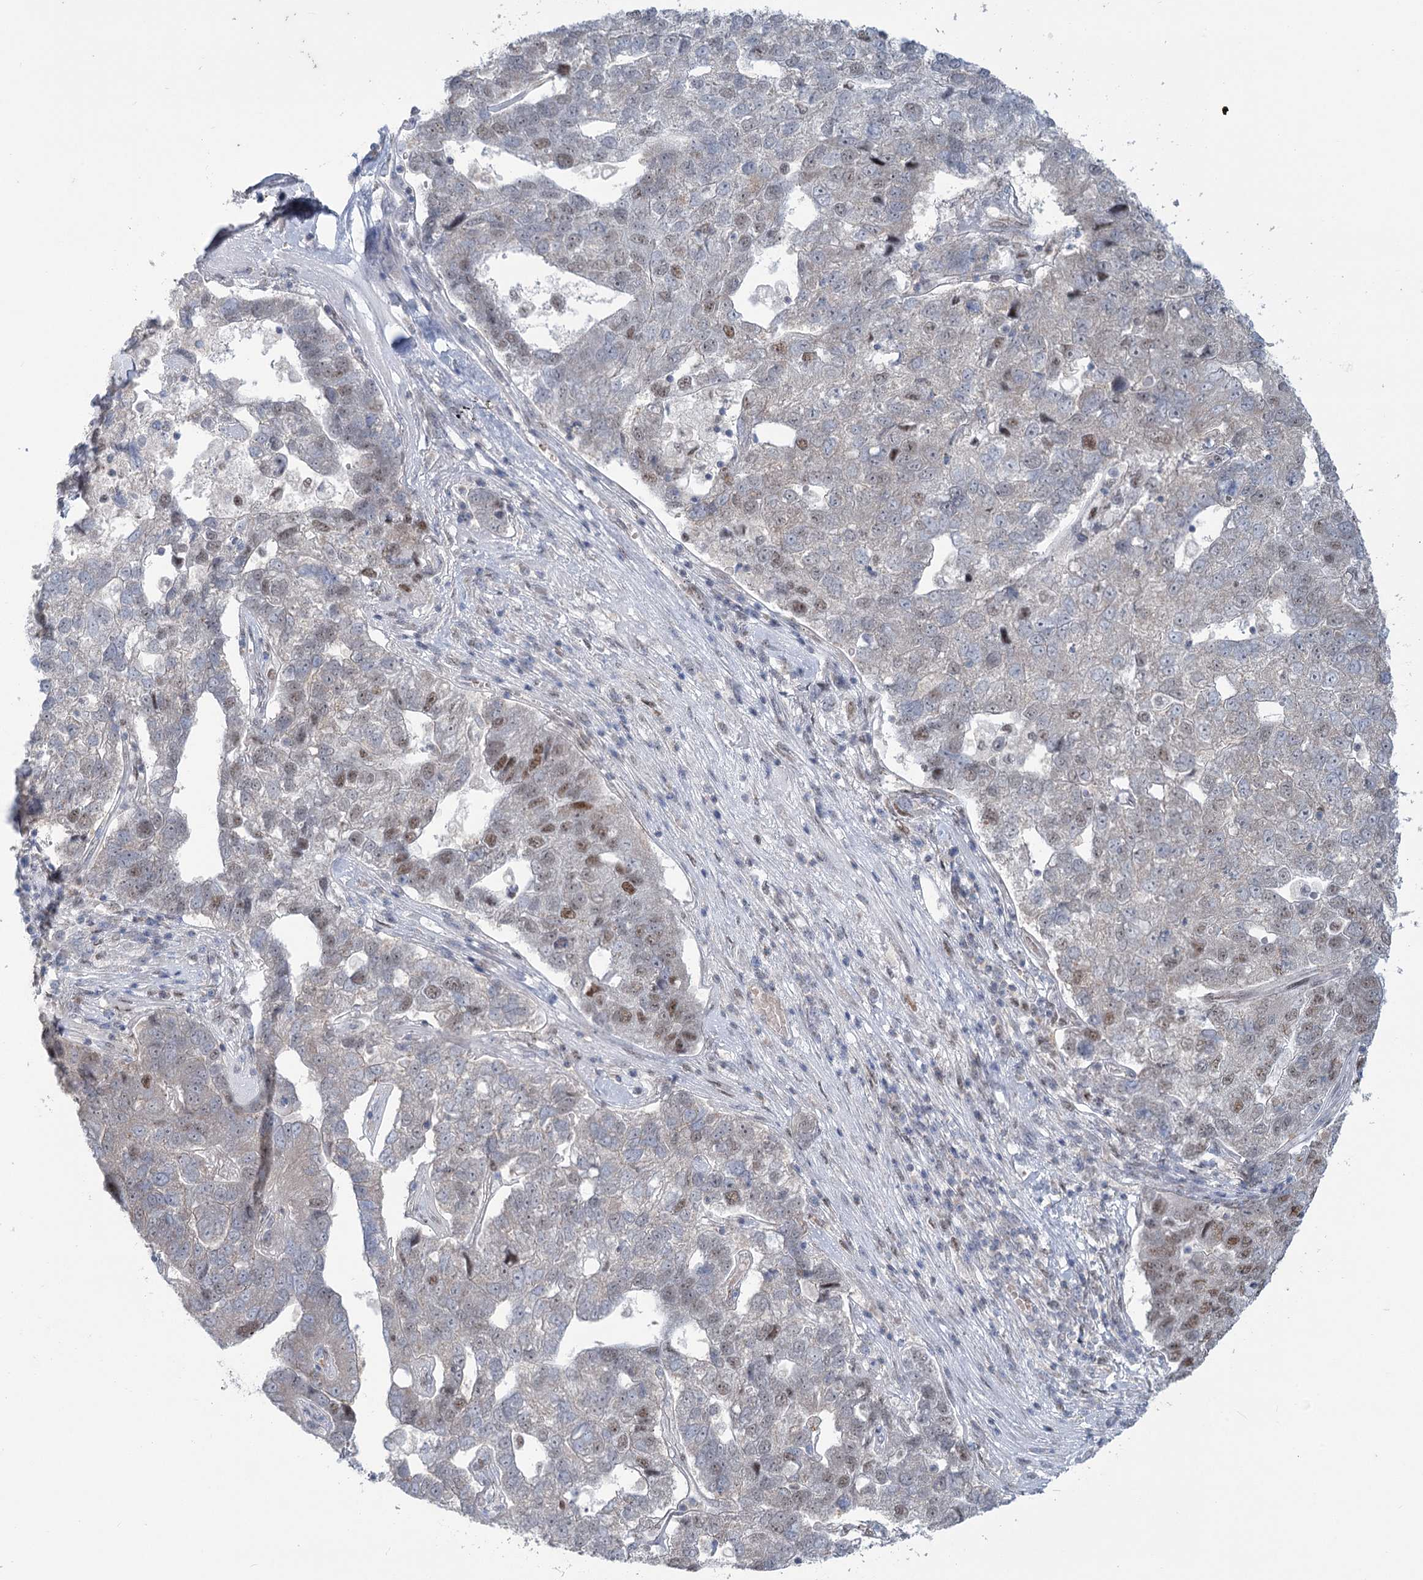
{"staining": {"intensity": "moderate", "quantity": "<25%", "location": "nuclear"}, "tissue": "pancreatic cancer", "cell_type": "Tumor cells", "image_type": "cancer", "snomed": [{"axis": "morphology", "description": "Adenocarcinoma, NOS"}, {"axis": "topography", "description": "Pancreas"}], "caption": "Brown immunohistochemical staining in pancreatic cancer (adenocarcinoma) reveals moderate nuclear positivity in about <25% of tumor cells.", "gene": "MTG1", "patient": {"sex": "female", "age": 61}}